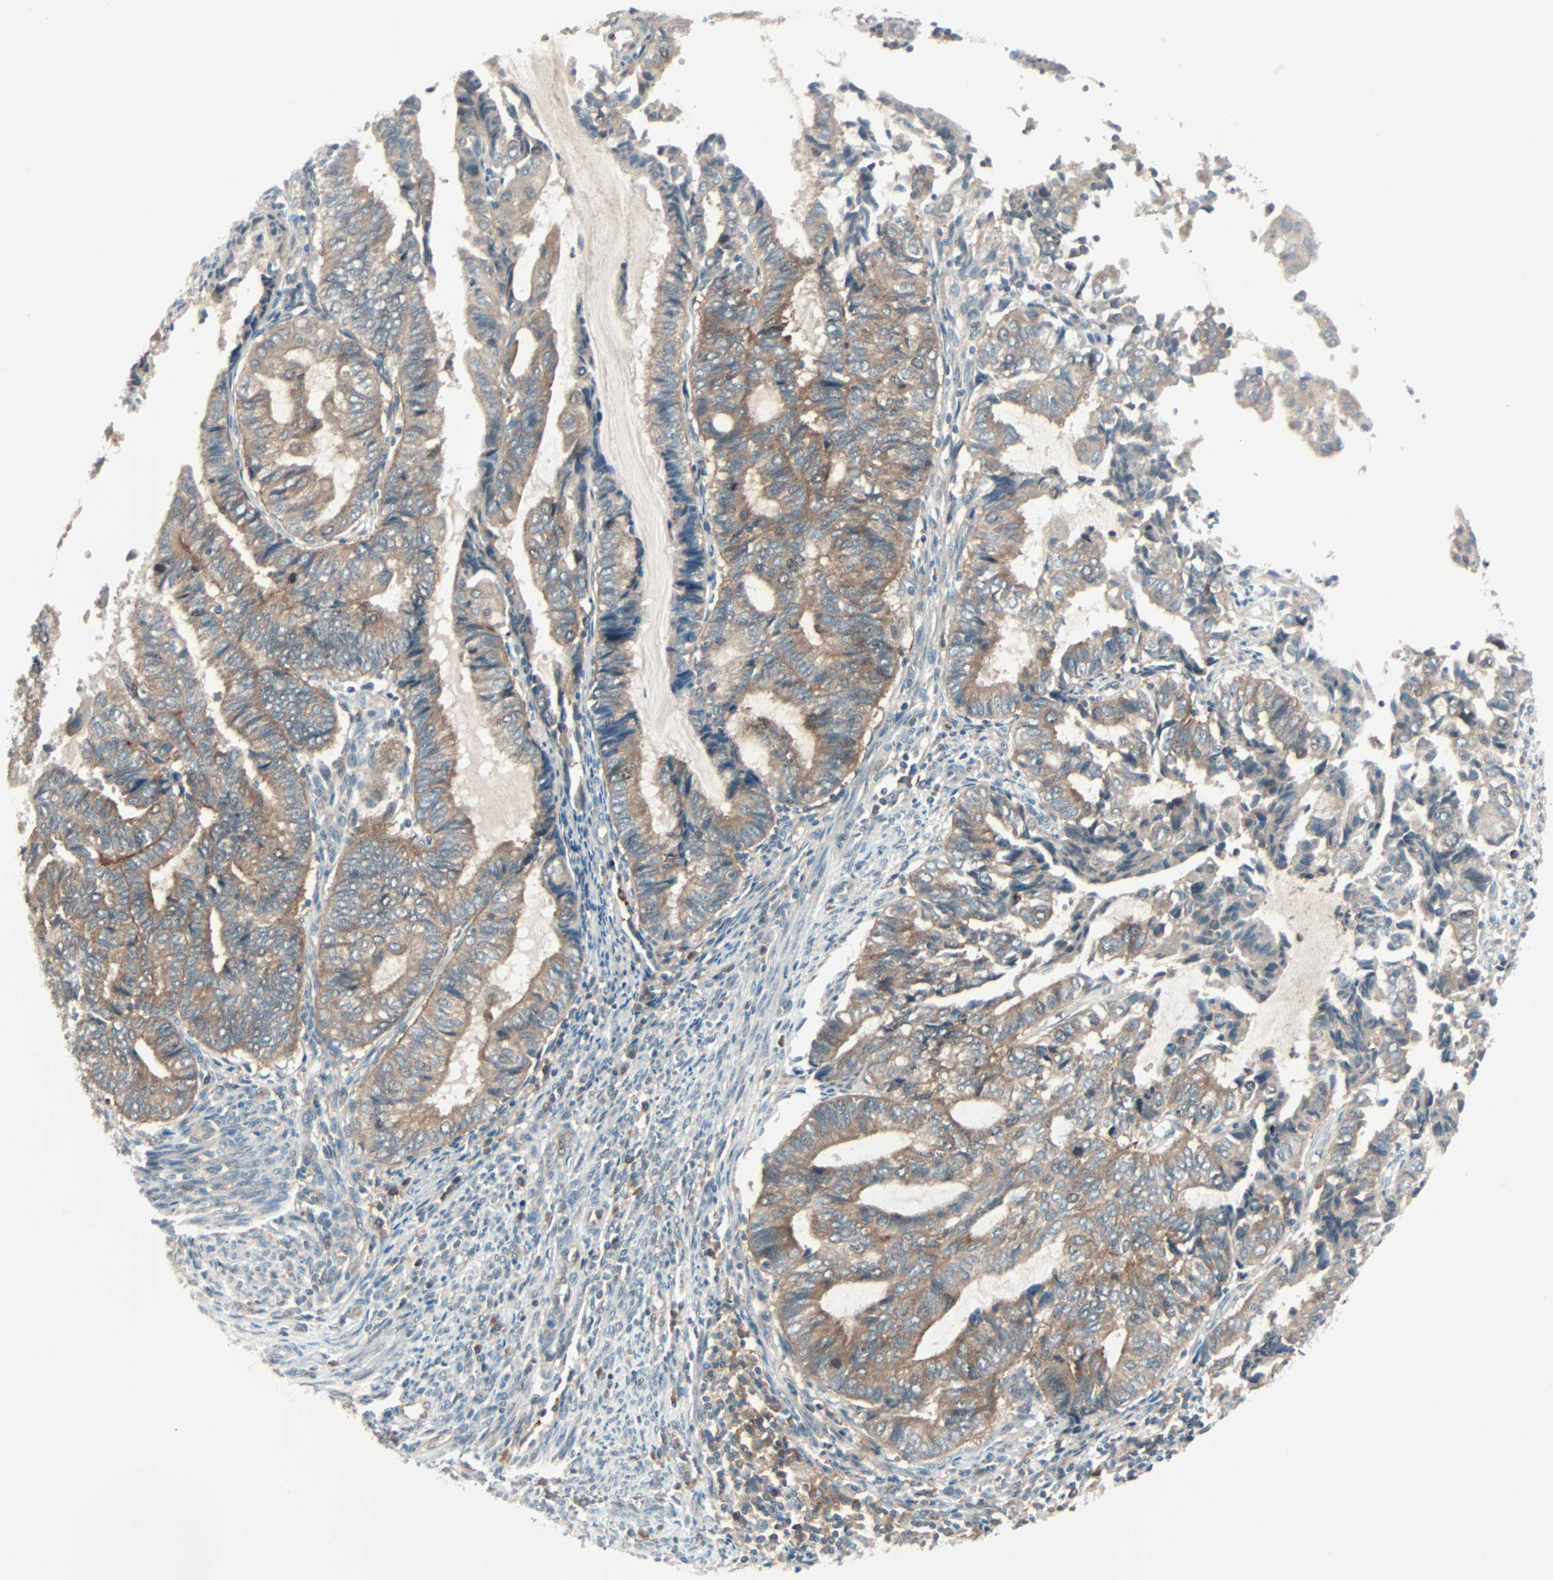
{"staining": {"intensity": "moderate", "quantity": ">75%", "location": "cytoplasmic/membranous"}, "tissue": "endometrial cancer", "cell_type": "Tumor cells", "image_type": "cancer", "snomed": [{"axis": "morphology", "description": "Adenocarcinoma, NOS"}, {"axis": "topography", "description": "Uterus"}, {"axis": "topography", "description": "Endometrium"}], "caption": "Endometrial cancer (adenocarcinoma) stained with a brown dye reveals moderate cytoplasmic/membranous positive expression in approximately >75% of tumor cells.", "gene": "SMIM8", "patient": {"sex": "female", "age": 70}}